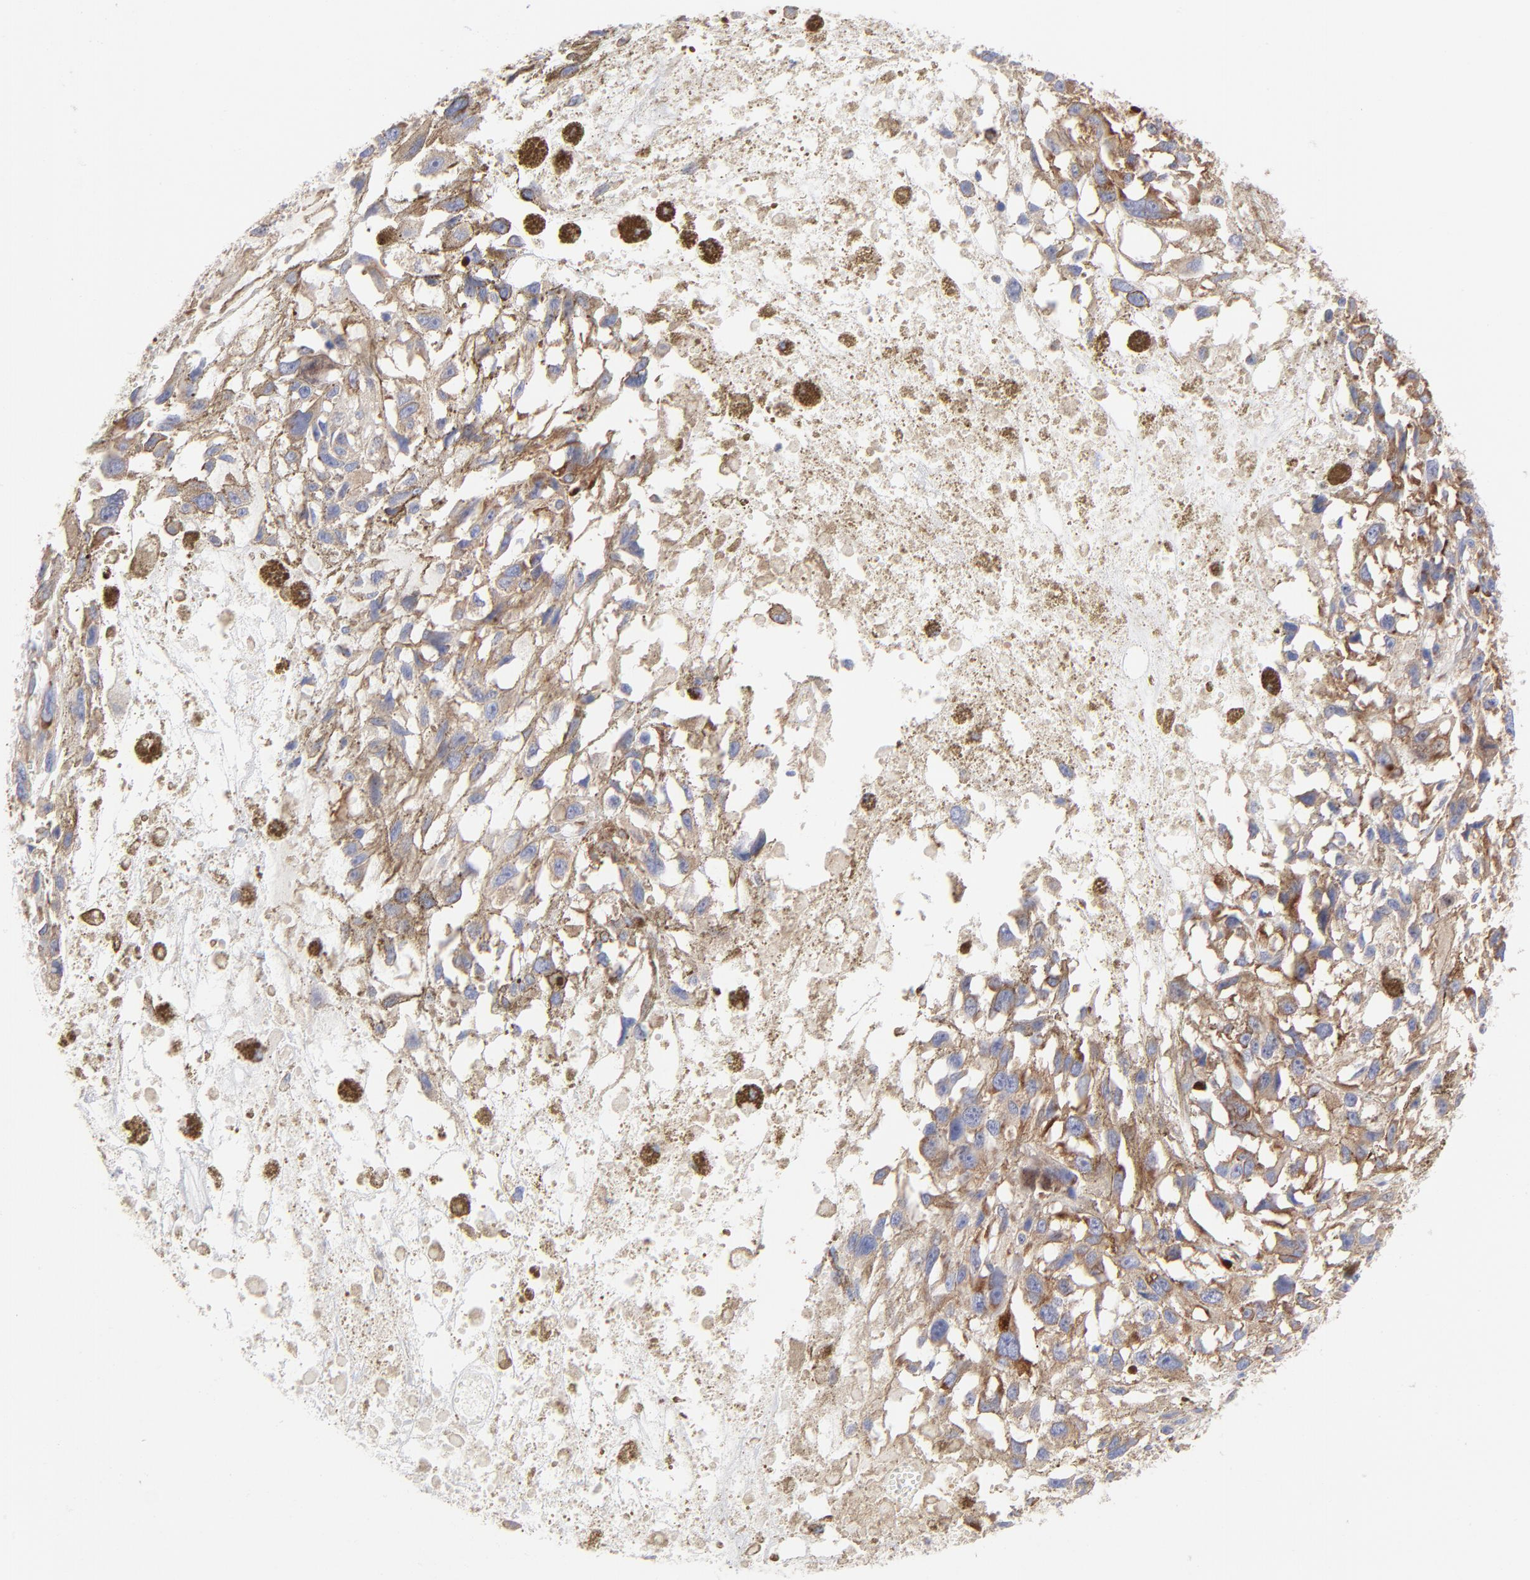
{"staining": {"intensity": "moderate", "quantity": ">75%", "location": "cytoplasmic/membranous"}, "tissue": "melanoma", "cell_type": "Tumor cells", "image_type": "cancer", "snomed": [{"axis": "morphology", "description": "Malignant melanoma, Metastatic site"}, {"axis": "topography", "description": "Lymph node"}], "caption": "Protein expression analysis of human melanoma reveals moderate cytoplasmic/membranous expression in about >75% of tumor cells.", "gene": "EIF2AK2", "patient": {"sex": "male", "age": 59}}